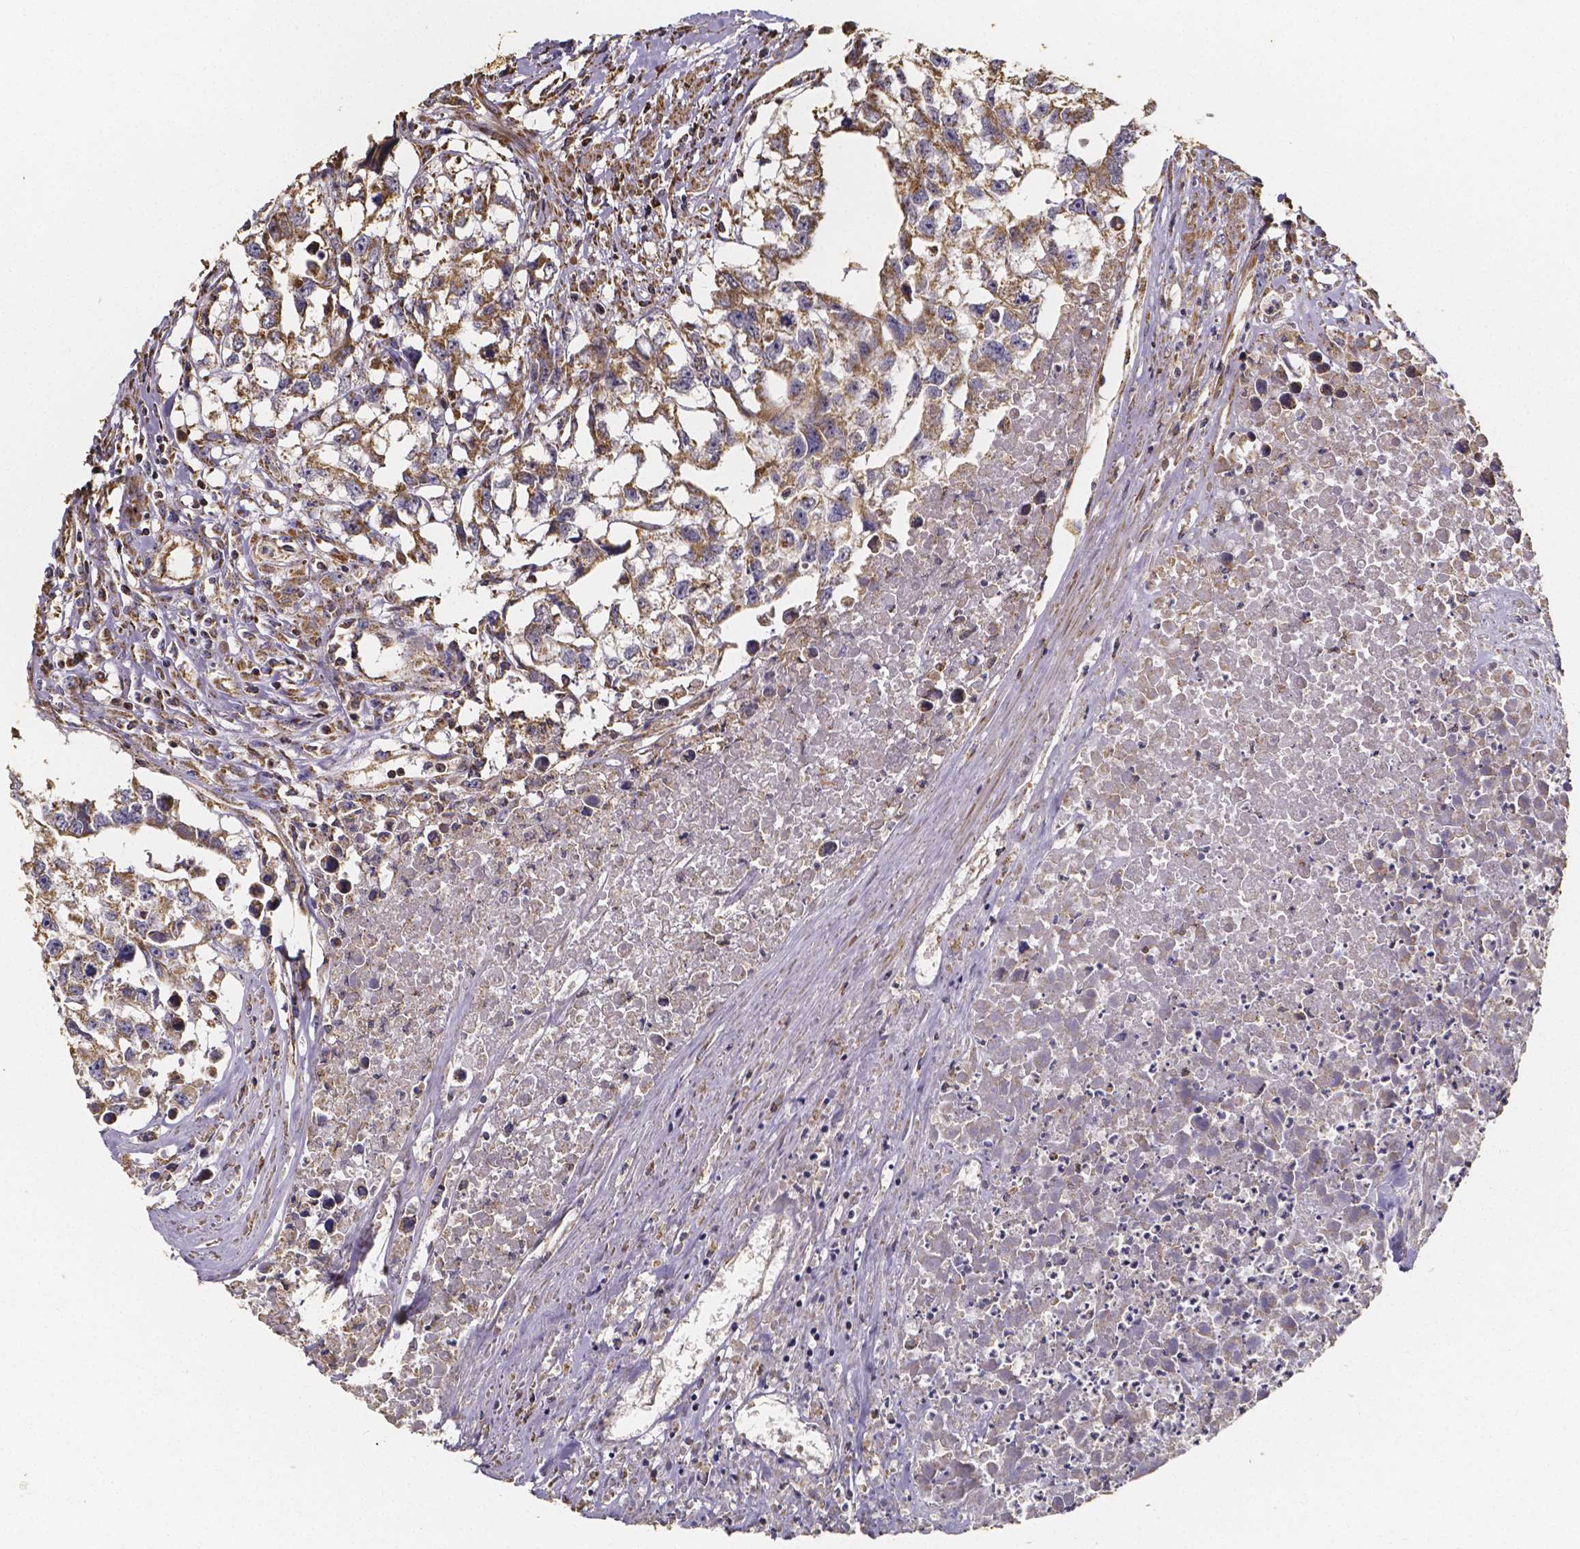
{"staining": {"intensity": "moderate", "quantity": ">75%", "location": "cytoplasmic/membranous"}, "tissue": "testis cancer", "cell_type": "Tumor cells", "image_type": "cancer", "snomed": [{"axis": "morphology", "description": "Carcinoma, Embryonal, NOS"}, {"axis": "morphology", "description": "Teratoma, malignant, NOS"}, {"axis": "topography", "description": "Testis"}], "caption": "Tumor cells exhibit moderate cytoplasmic/membranous staining in approximately >75% of cells in testis malignant teratoma.", "gene": "SLC35D2", "patient": {"sex": "male", "age": 44}}